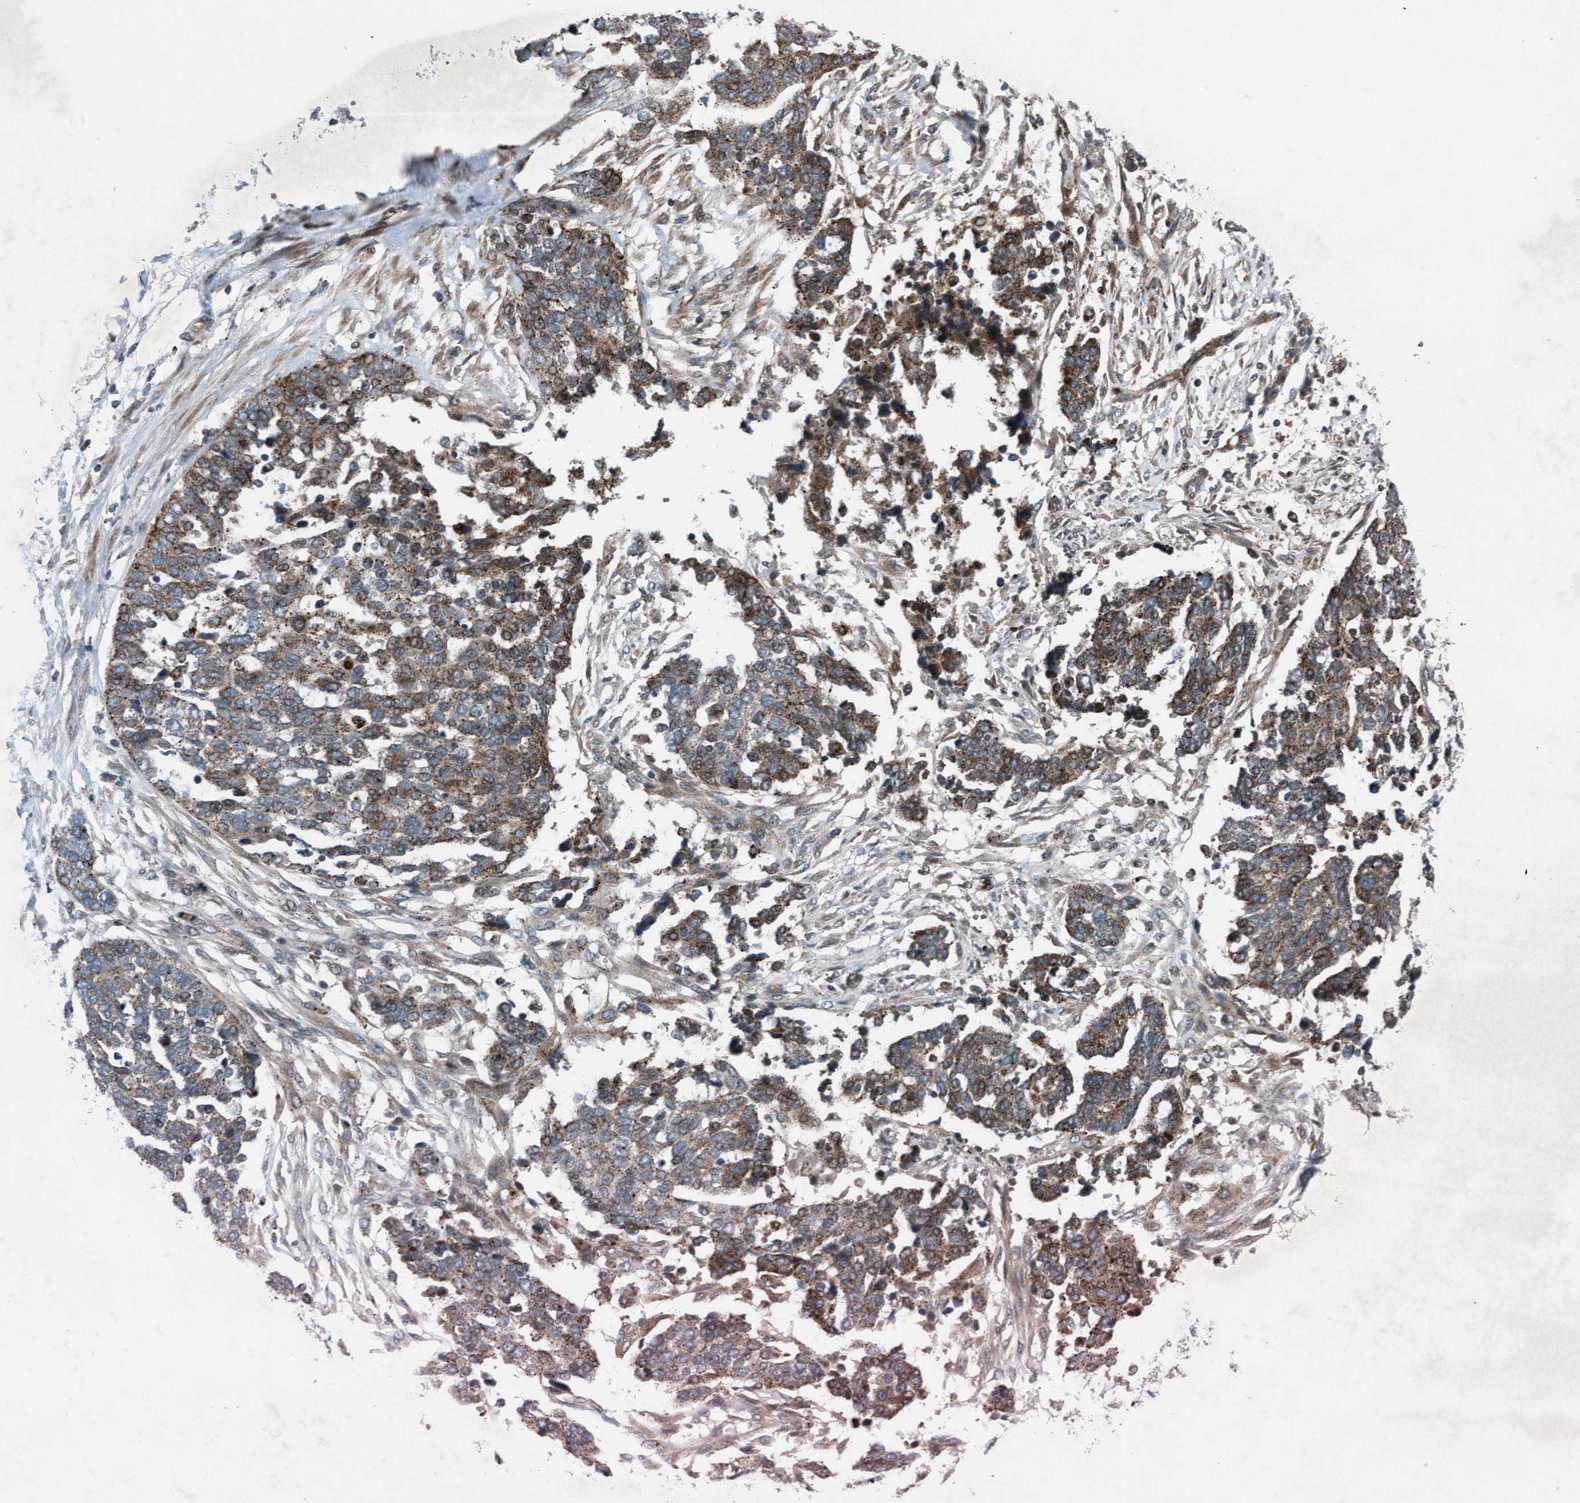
{"staining": {"intensity": "moderate", "quantity": "25%-75%", "location": "cytoplasmic/membranous"}, "tissue": "ovarian cancer", "cell_type": "Tumor cells", "image_type": "cancer", "snomed": [{"axis": "morphology", "description": "Cystadenocarcinoma, serous, NOS"}, {"axis": "topography", "description": "Ovary"}], "caption": "About 25%-75% of tumor cells in human ovarian serous cystadenocarcinoma exhibit moderate cytoplasmic/membranous protein expression as visualized by brown immunohistochemical staining.", "gene": "PLXNB2", "patient": {"sex": "female", "age": 44}}